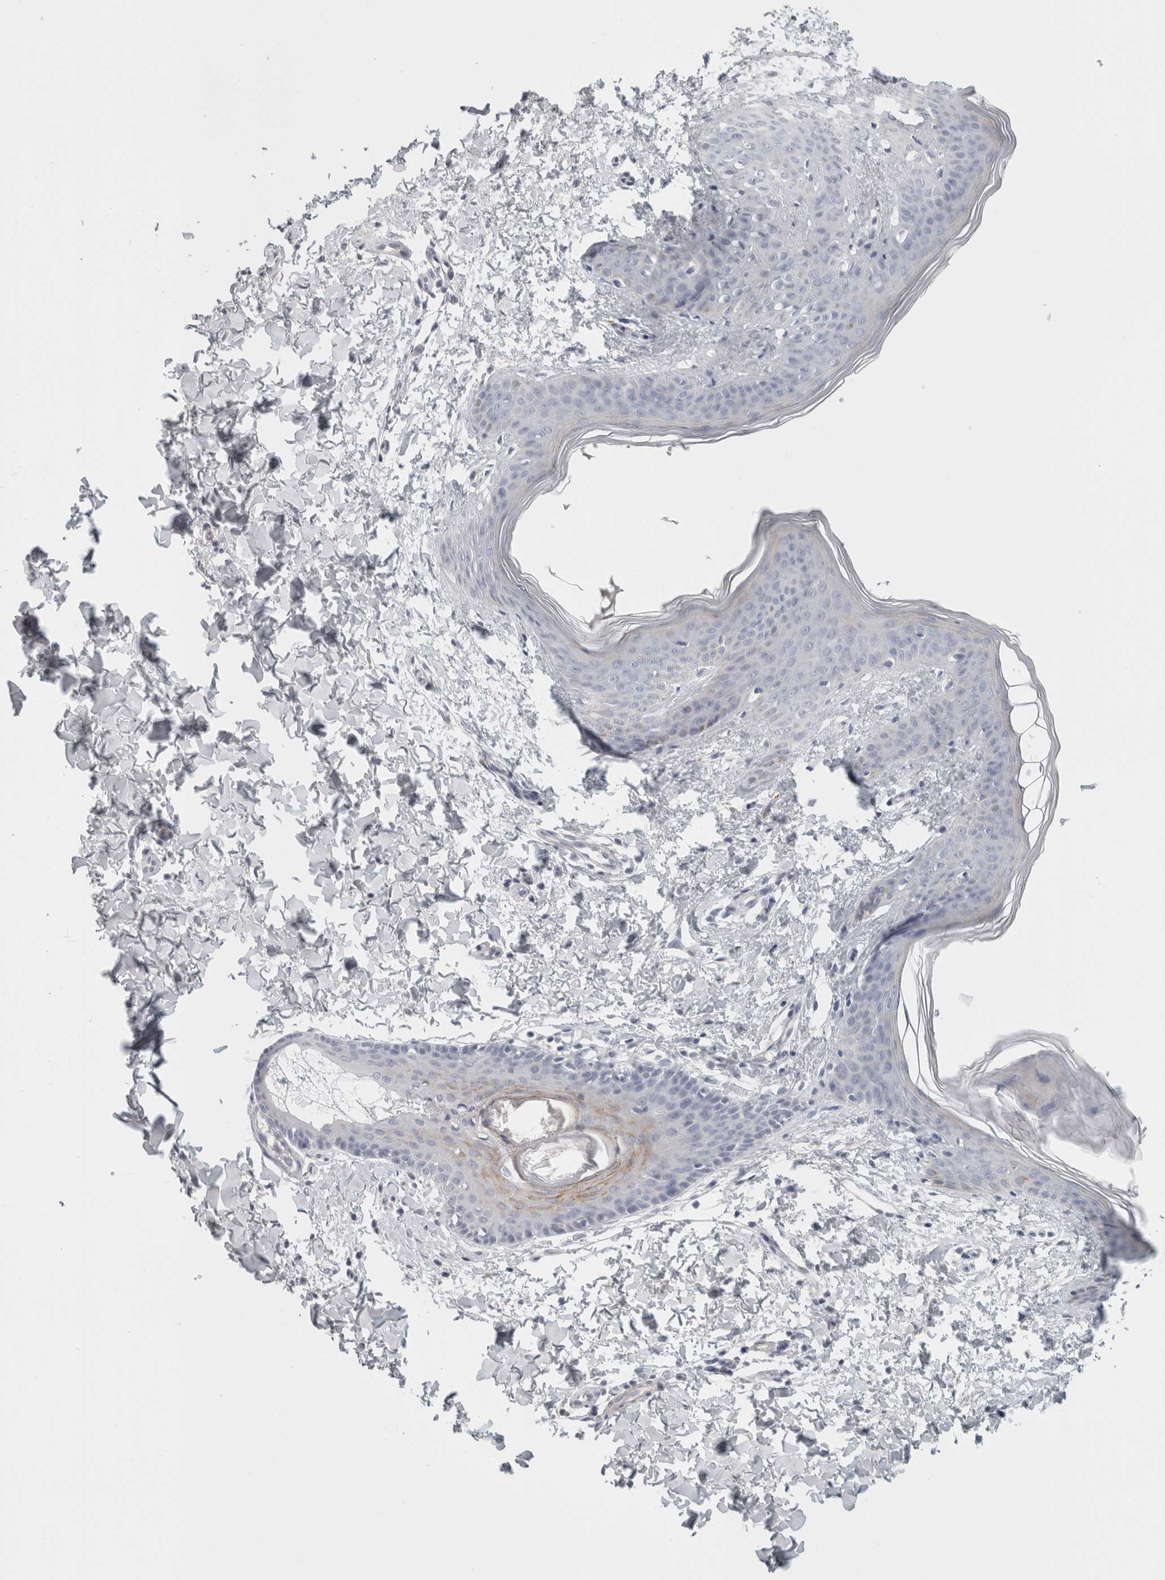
{"staining": {"intensity": "negative", "quantity": "none", "location": "none"}, "tissue": "skin", "cell_type": "Fibroblasts", "image_type": "normal", "snomed": [{"axis": "morphology", "description": "Normal tissue, NOS"}, {"axis": "topography", "description": "Skin"}], "caption": "The histopathology image displays no staining of fibroblasts in normal skin.", "gene": "FBLIM1", "patient": {"sex": "female", "age": 17}}